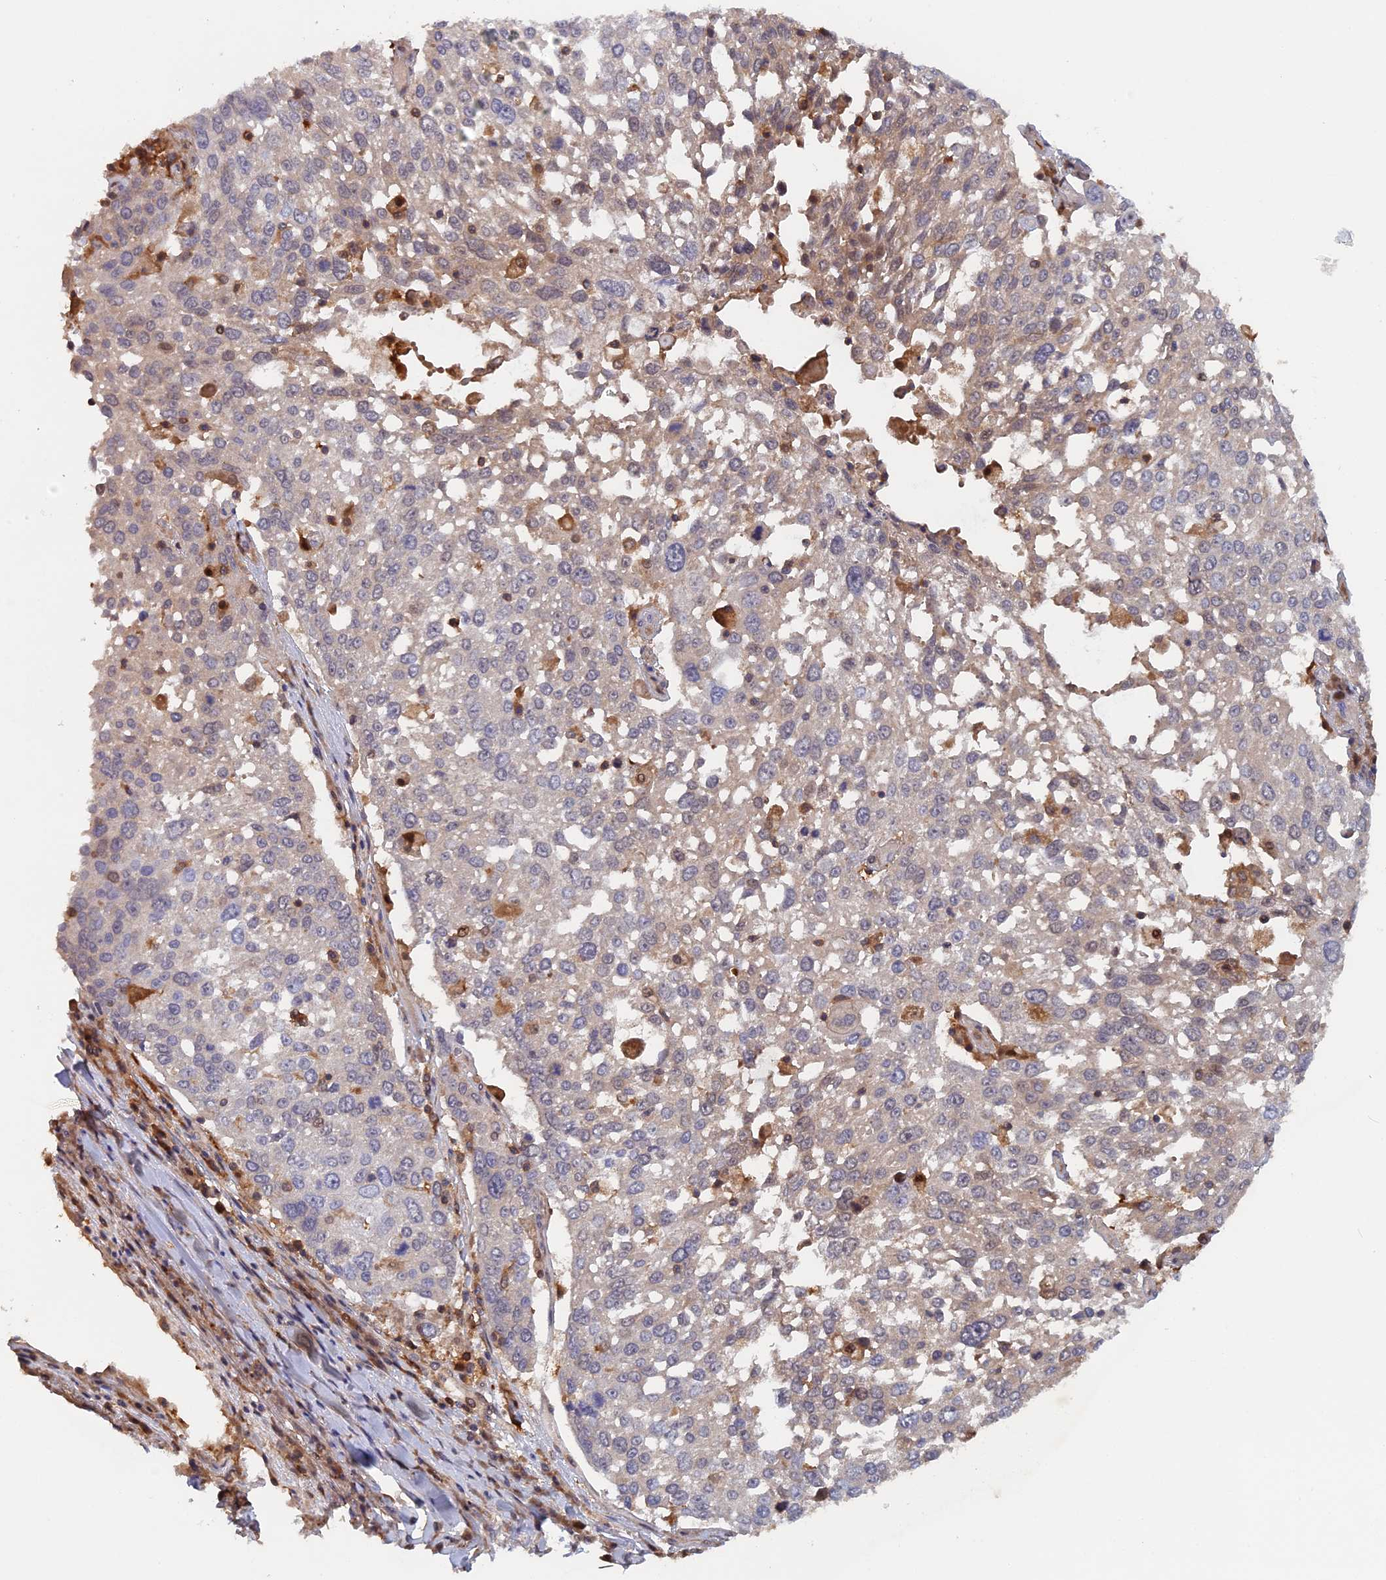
{"staining": {"intensity": "weak", "quantity": "<25%", "location": "cytoplasmic/membranous"}, "tissue": "lung cancer", "cell_type": "Tumor cells", "image_type": "cancer", "snomed": [{"axis": "morphology", "description": "Squamous cell carcinoma, NOS"}, {"axis": "topography", "description": "Lung"}], "caption": "DAB immunohistochemical staining of human lung cancer exhibits no significant staining in tumor cells.", "gene": "BLVRA", "patient": {"sex": "male", "age": 65}}